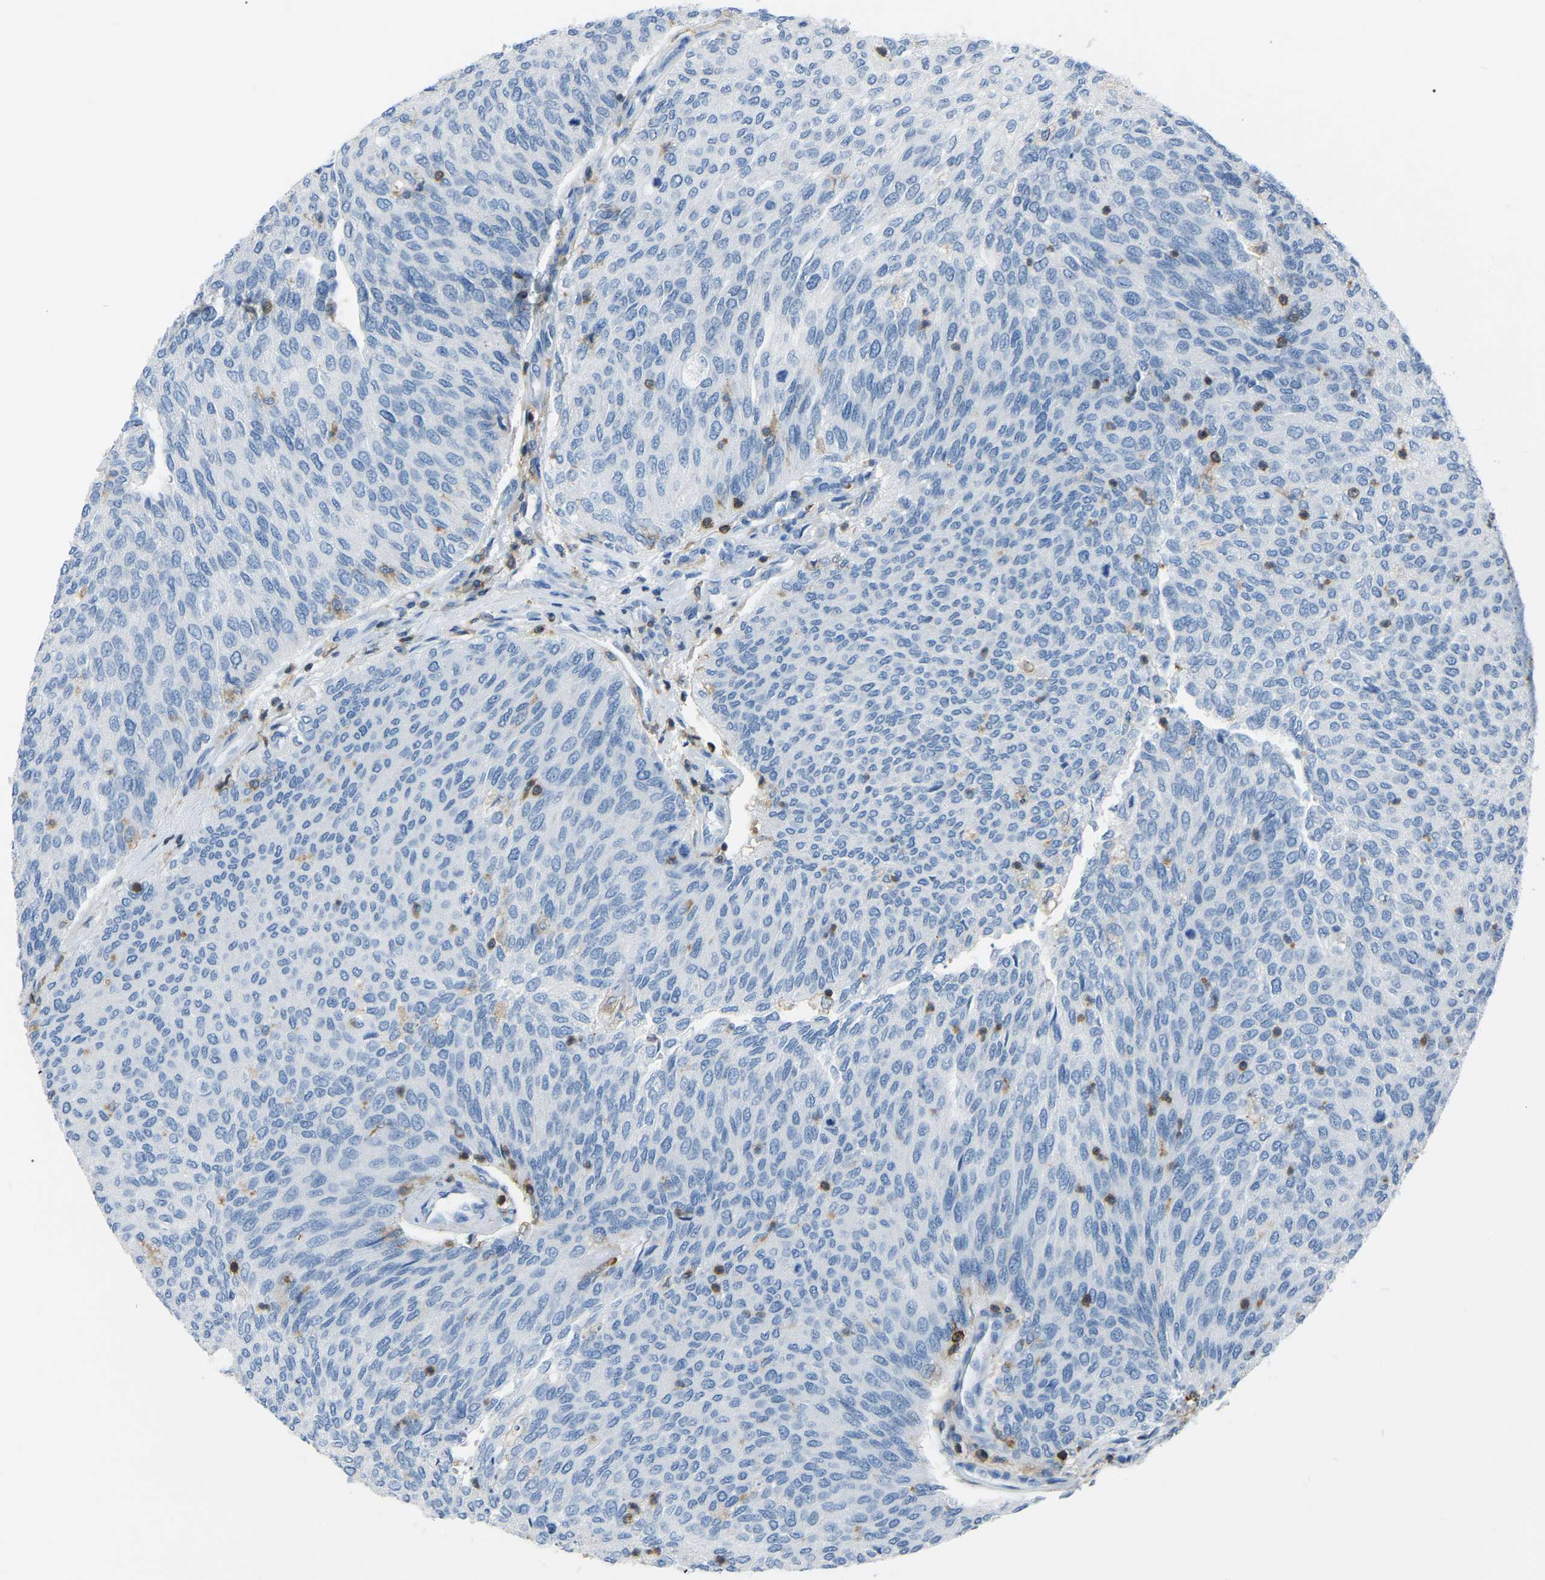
{"staining": {"intensity": "negative", "quantity": "none", "location": "none"}, "tissue": "urothelial cancer", "cell_type": "Tumor cells", "image_type": "cancer", "snomed": [{"axis": "morphology", "description": "Urothelial carcinoma, Low grade"}, {"axis": "topography", "description": "Urinary bladder"}], "caption": "This is an immunohistochemistry histopathology image of human urothelial carcinoma (low-grade). There is no positivity in tumor cells.", "gene": "ARHGAP45", "patient": {"sex": "female", "age": 79}}